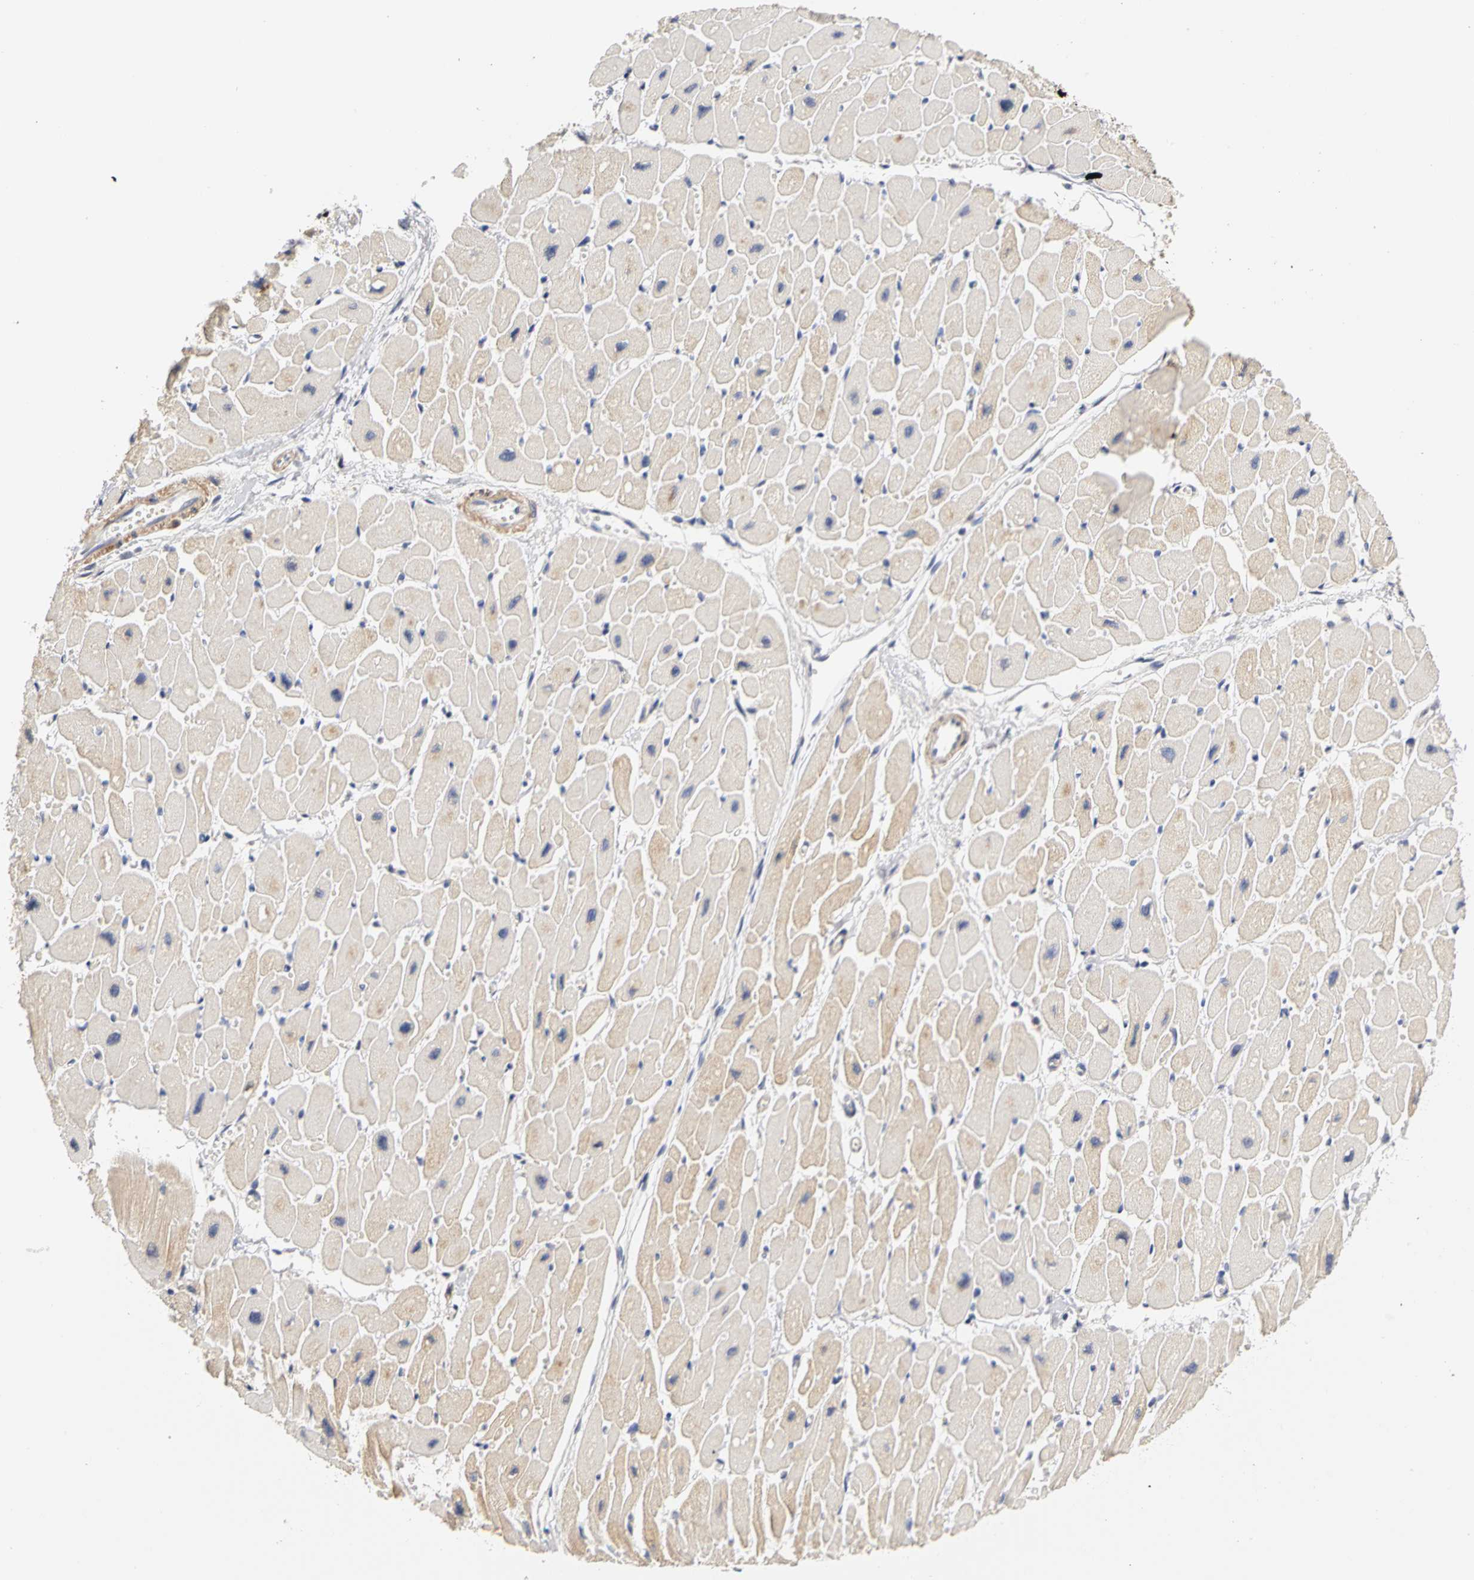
{"staining": {"intensity": "moderate", "quantity": "25%-75%", "location": "cytoplasmic/membranous"}, "tissue": "heart muscle", "cell_type": "Cardiomyocytes", "image_type": "normal", "snomed": [{"axis": "morphology", "description": "Normal tissue, NOS"}, {"axis": "topography", "description": "Heart"}], "caption": "An immunohistochemistry (IHC) photomicrograph of benign tissue is shown. Protein staining in brown labels moderate cytoplasmic/membranous positivity in heart muscle within cardiomyocytes. Using DAB (3,3'-diaminobenzidine) (brown) and hematoxylin (blue) stains, captured at high magnification using brightfield microscopy.", "gene": "UBE2M", "patient": {"sex": "female", "age": 54}}